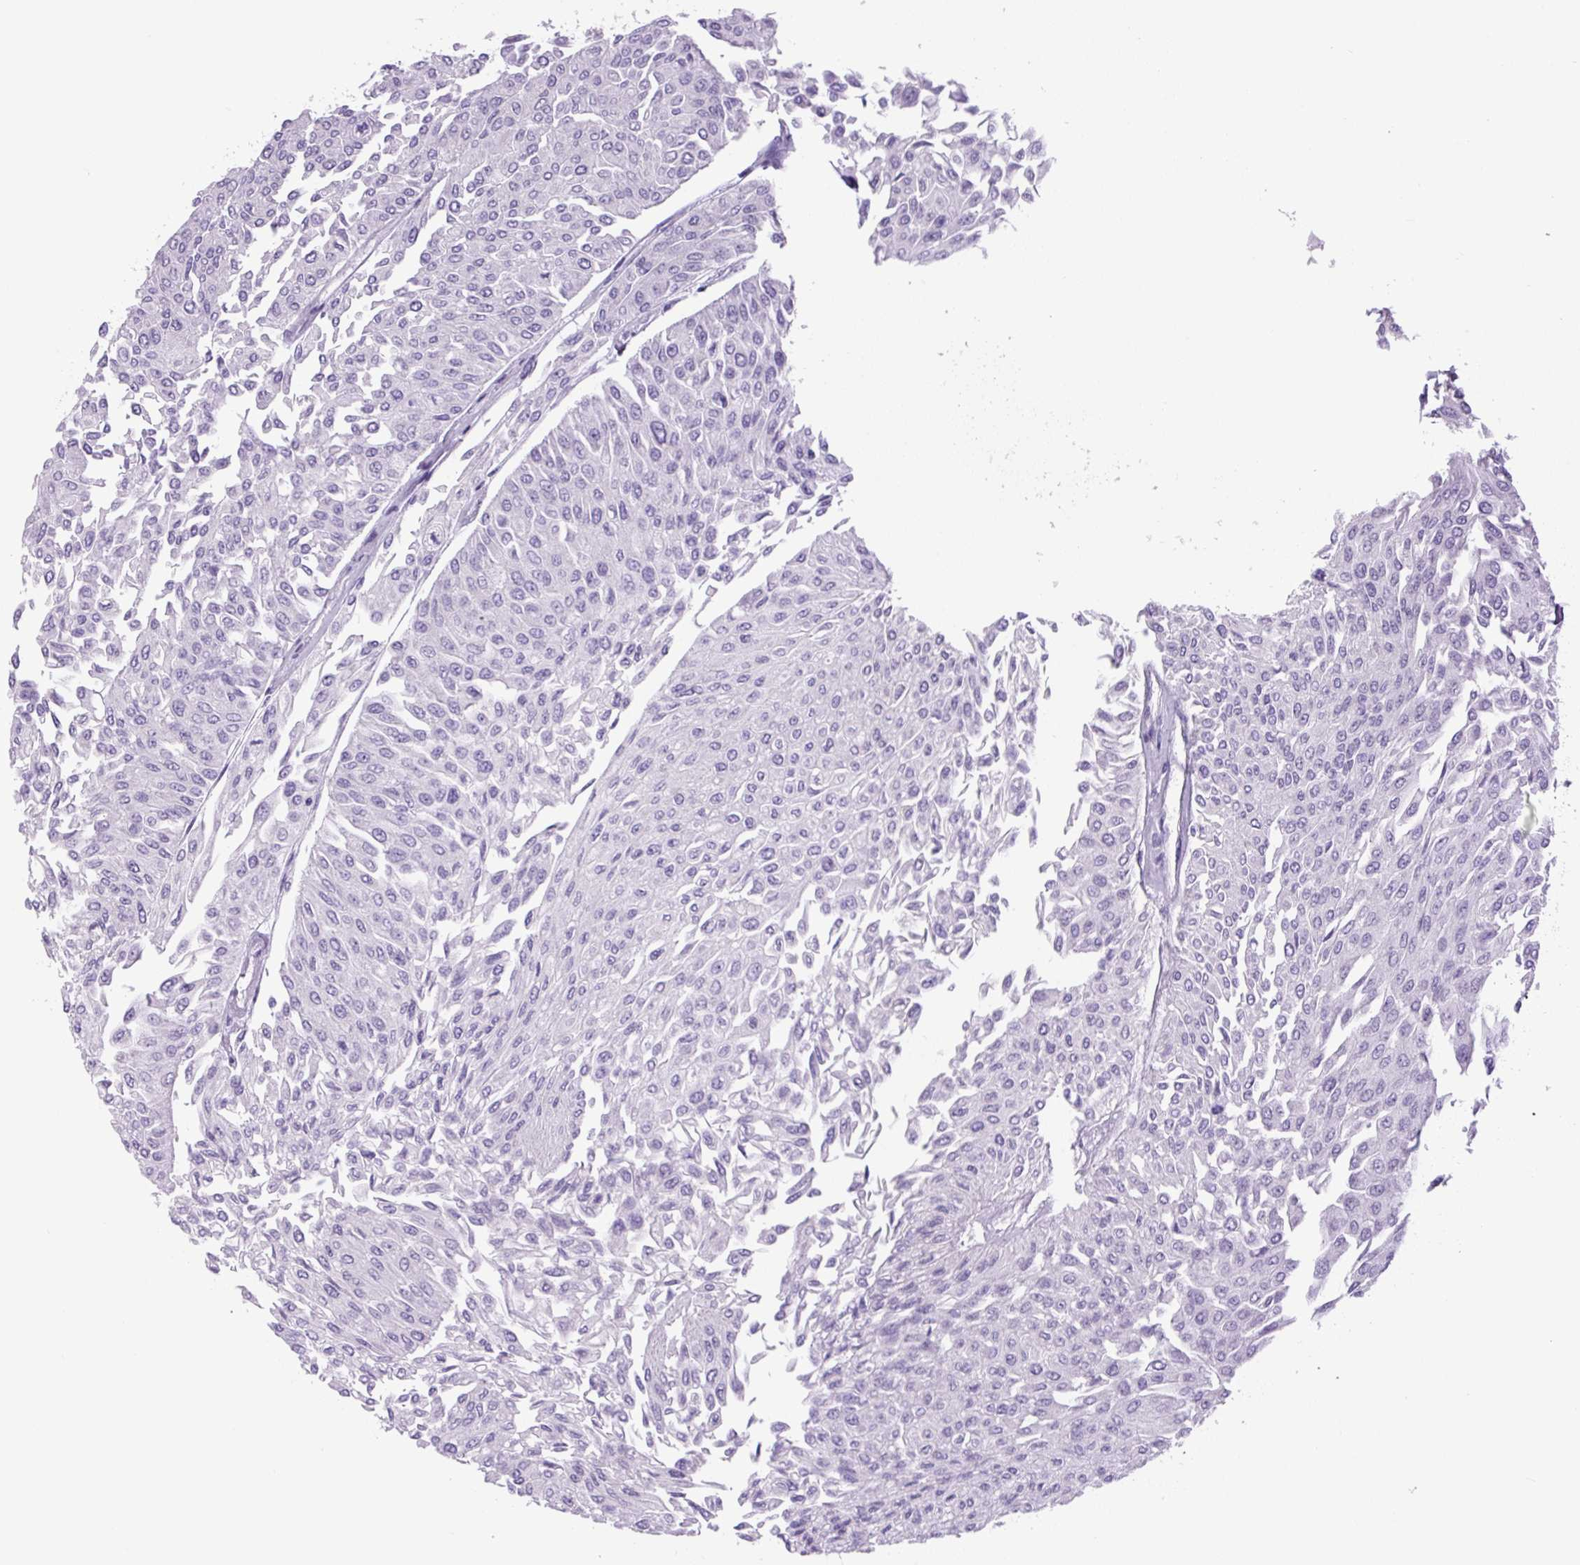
{"staining": {"intensity": "negative", "quantity": "none", "location": "none"}, "tissue": "urothelial cancer", "cell_type": "Tumor cells", "image_type": "cancer", "snomed": [{"axis": "morphology", "description": "Urothelial carcinoma, Low grade"}, {"axis": "topography", "description": "Urinary bladder"}], "caption": "Immunohistochemistry micrograph of human urothelial carcinoma (low-grade) stained for a protein (brown), which exhibits no positivity in tumor cells. The staining is performed using DAB brown chromogen with nuclei counter-stained in using hematoxylin.", "gene": "CHGA", "patient": {"sex": "male", "age": 67}}